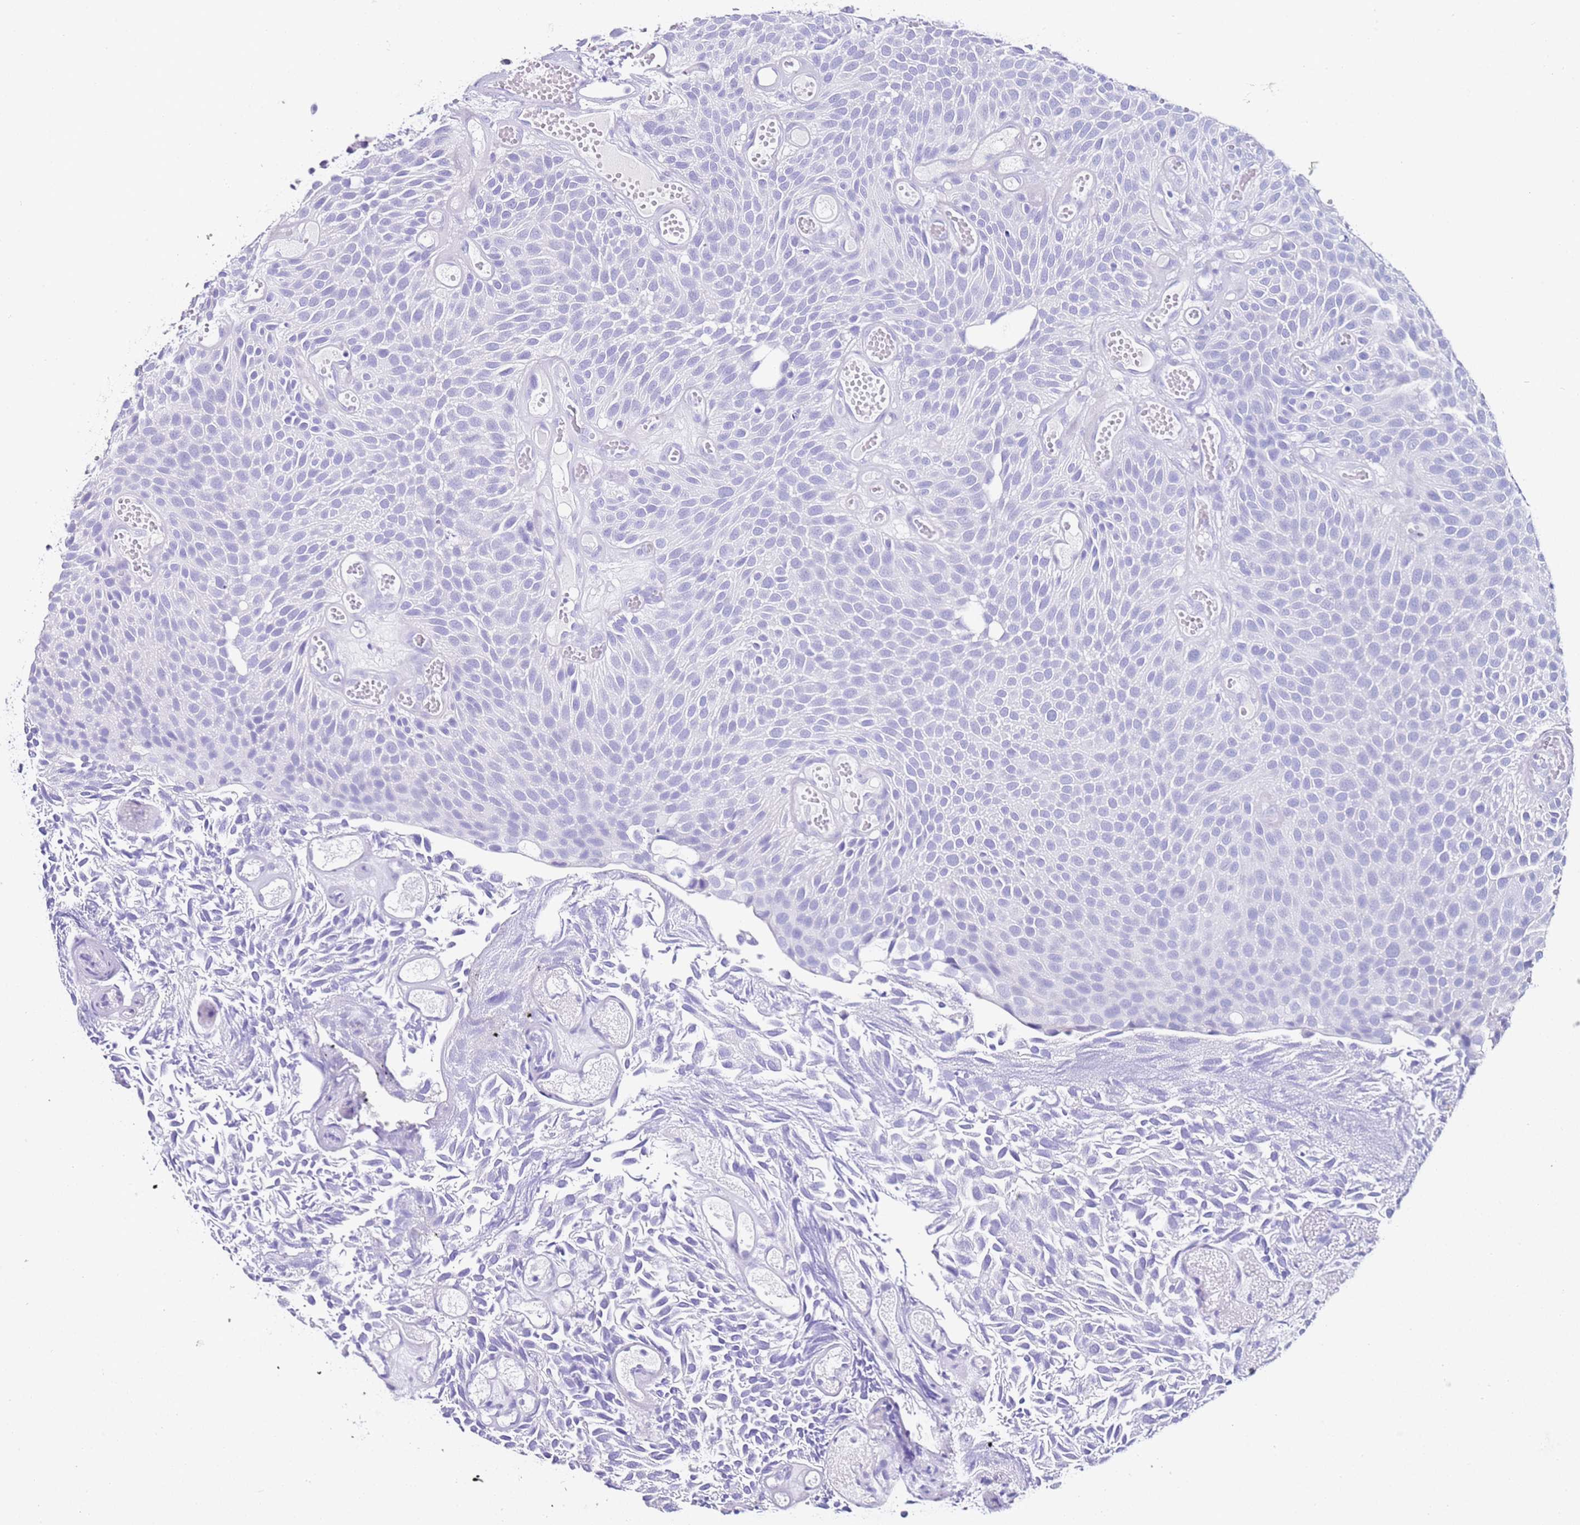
{"staining": {"intensity": "negative", "quantity": "none", "location": "none"}, "tissue": "urothelial cancer", "cell_type": "Tumor cells", "image_type": "cancer", "snomed": [{"axis": "morphology", "description": "Urothelial carcinoma, Low grade"}, {"axis": "topography", "description": "Urinary bladder"}], "caption": "IHC of human low-grade urothelial carcinoma shows no expression in tumor cells.", "gene": "PTBP2", "patient": {"sex": "male", "age": 89}}